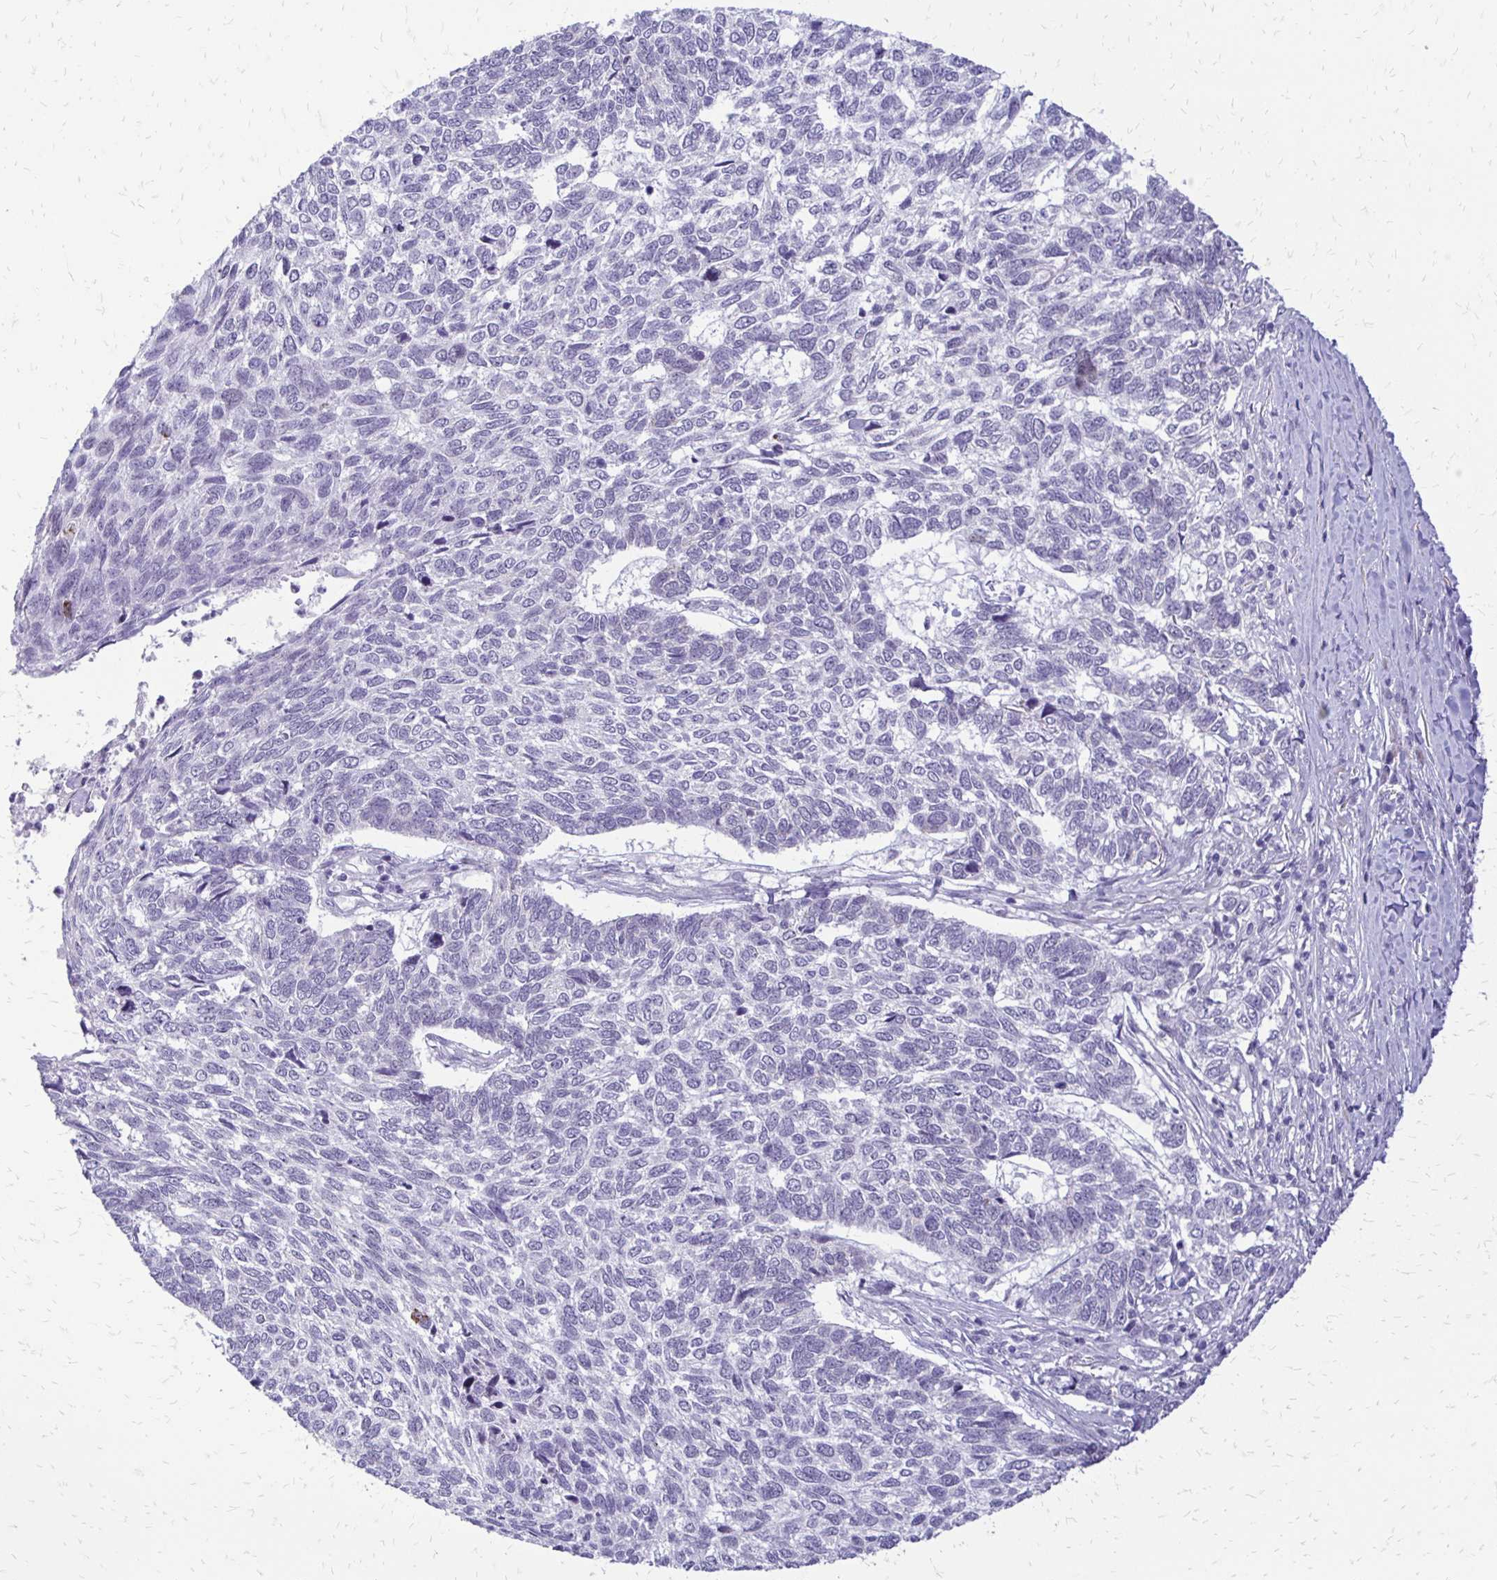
{"staining": {"intensity": "negative", "quantity": "none", "location": "none"}, "tissue": "skin cancer", "cell_type": "Tumor cells", "image_type": "cancer", "snomed": [{"axis": "morphology", "description": "Basal cell carcinoma"}, {"axis": "topography", "description": "Skin"}], "caption": "The immunohistochemistry (IHC) photomicrograph has no significant expression in tumor cells of skin basal cell carcinoma tissue.", "gene": "EPYC", "patient": {"sex": "female", "age": 65}}